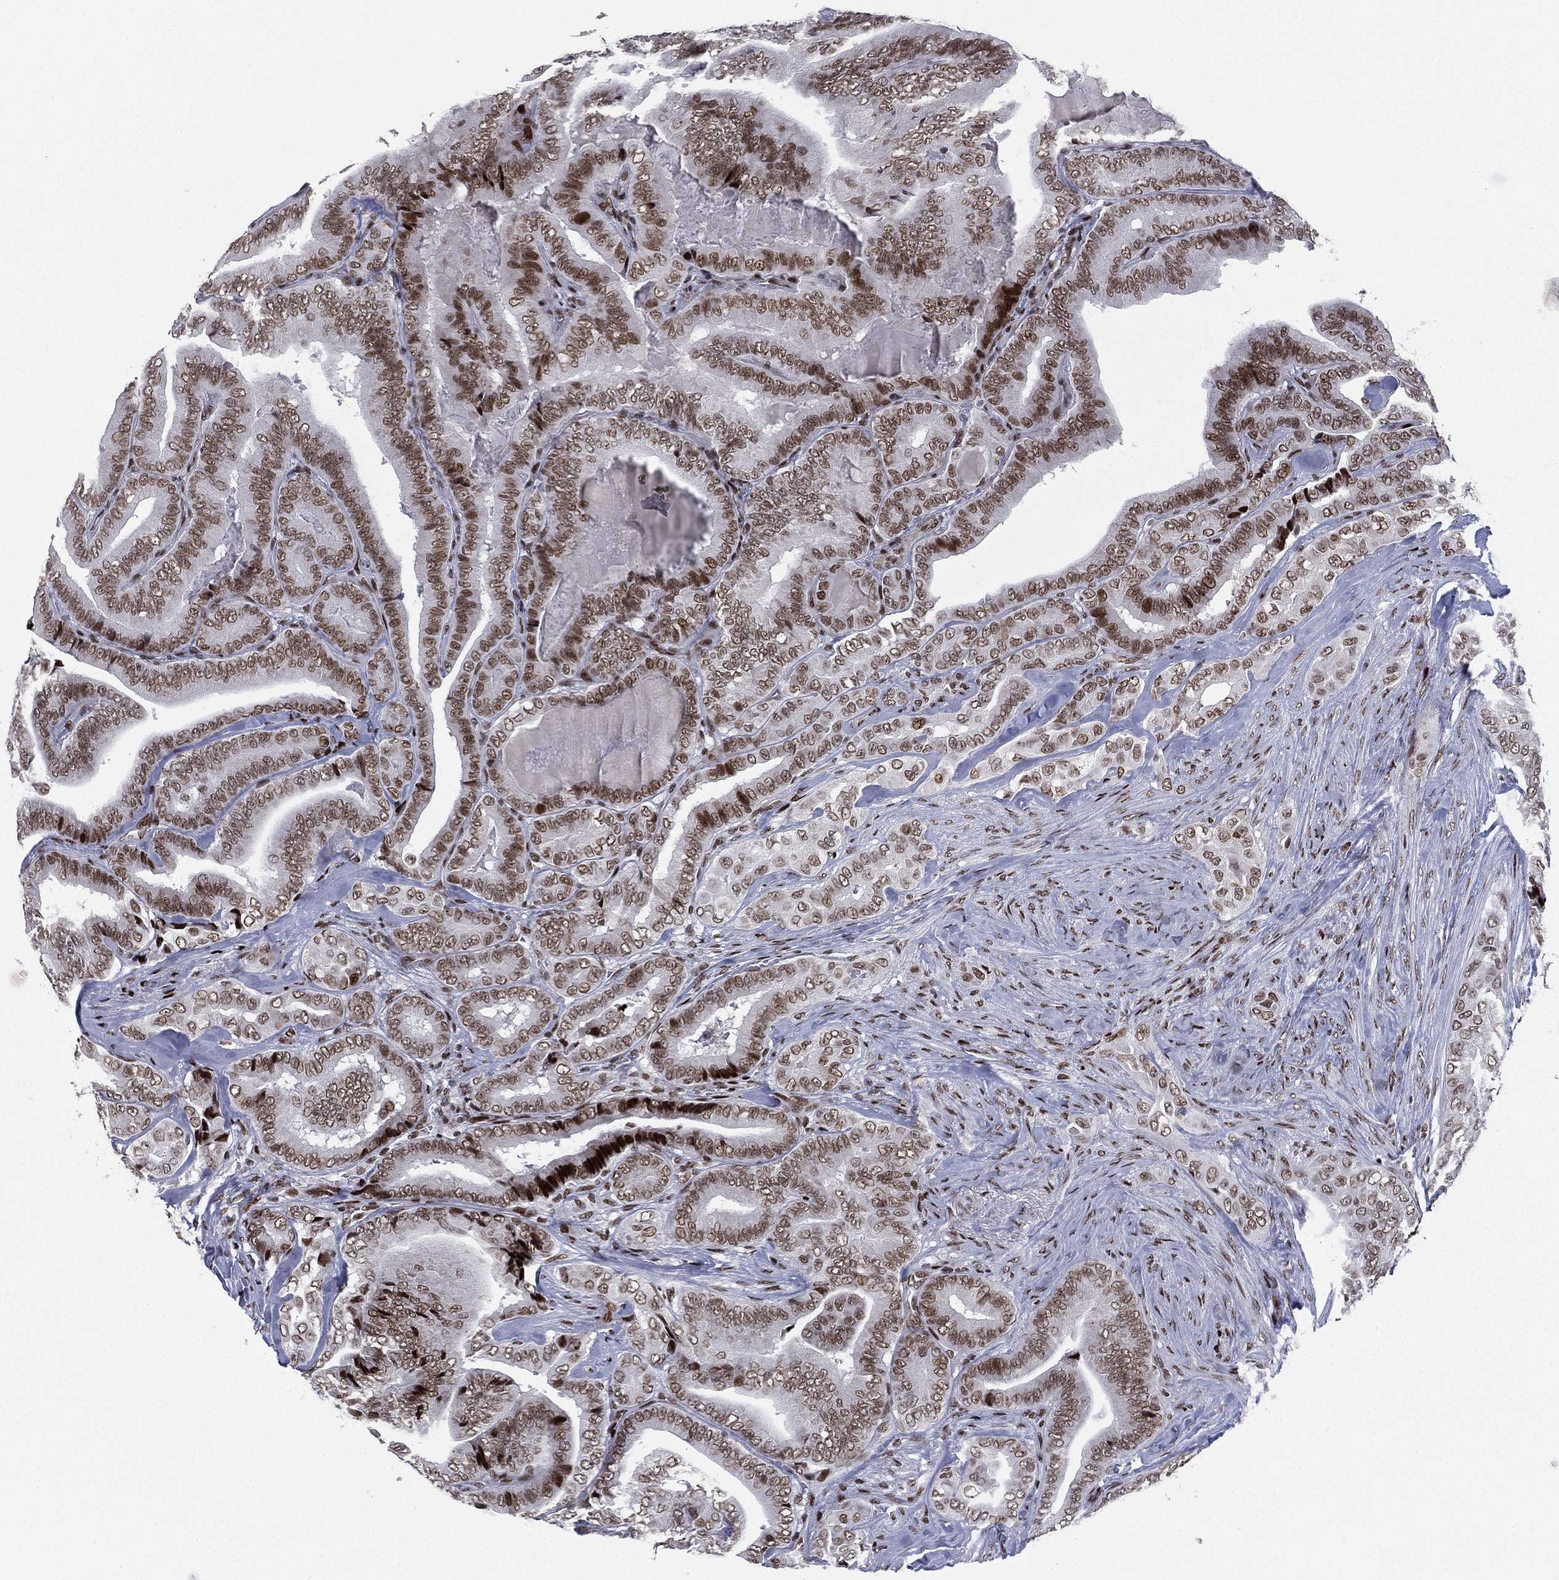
{"staining": {"intensity": "moderate", "quantity": ">75%", "location": "nuclear"}, "tissue": "thyroid cancer", "cell_type": "Tumor cells", "image_type": "cancer", "snomed": [{"axis": "morphology", "description": "Papillary adenocarcinoma, NOS"}, {"axis": "topography", "description": "Thyroid gland"}], "caption": "Protein positivity by immunohistochemistry (IHC) shows moderate nuclear positivity in approximately >75% of tumor cells in thyroid papillary adenocarcinoma. The staining is performed using DAB (3,3'-diaminobenzidine) brown chromogen to label protein expression. The nuclei are counter-stained blue using hematoxylin.", "gene": "RTF1", "patient": {"sex": "male", "age": 61}}